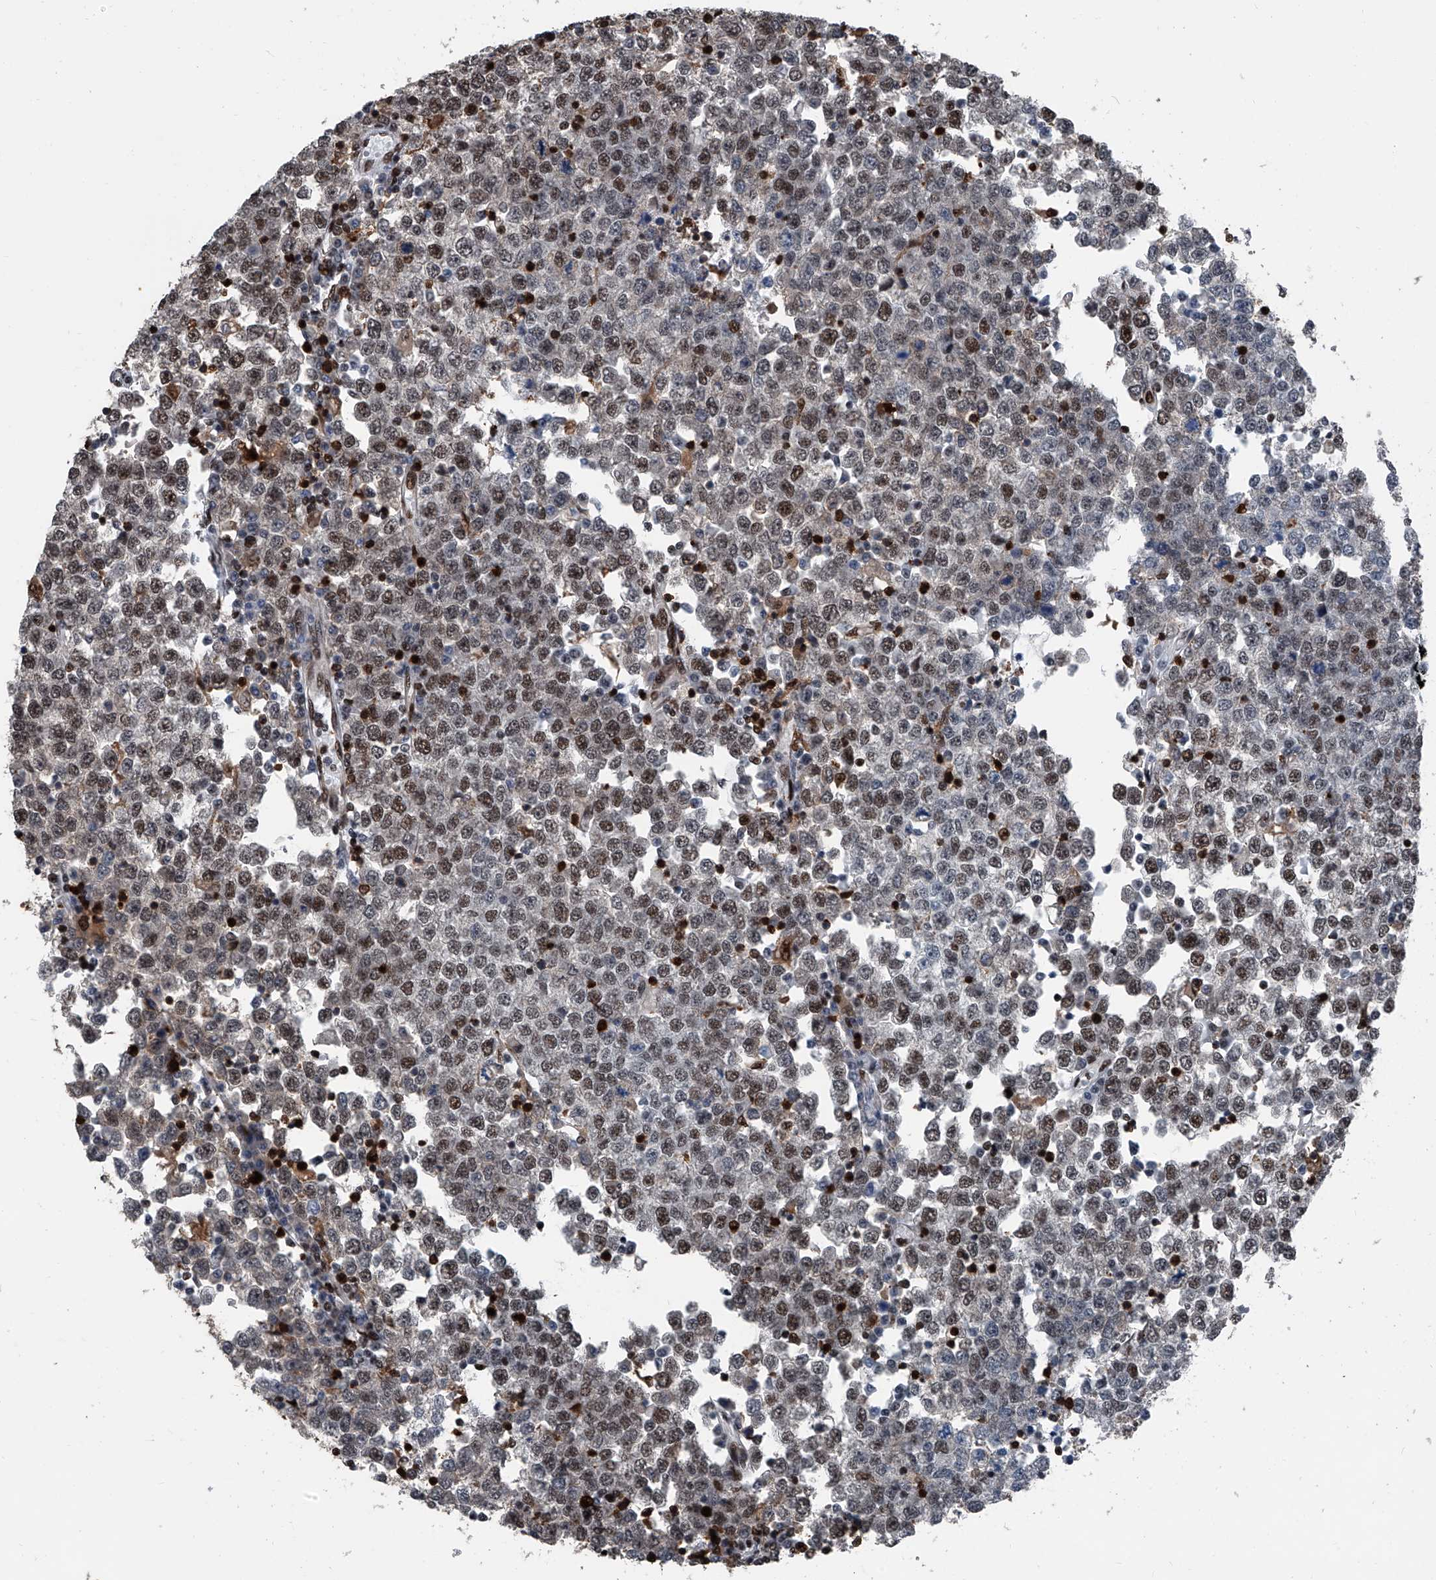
{"staining": {"intensity": "moderate", "quantity": "25%-75%", "location": "nuclear"}, "tissue": "testis cancer", "cell_type": "Tumor cells", "image_type": "cancer", "snomed": [{"axis": "morphology", "description": "Seminoma, NOS"}, {"axis": "topography", "description": "Testis"}], "caption": "Immunohistochemistry image of testis cancer stained for a protein (brown), which shows medium levels of moderate nuclear positivity in about 25%-75% of tumor cells.", "gene": "FKBP5", "patient": {"sex": "male", "age": 65}}